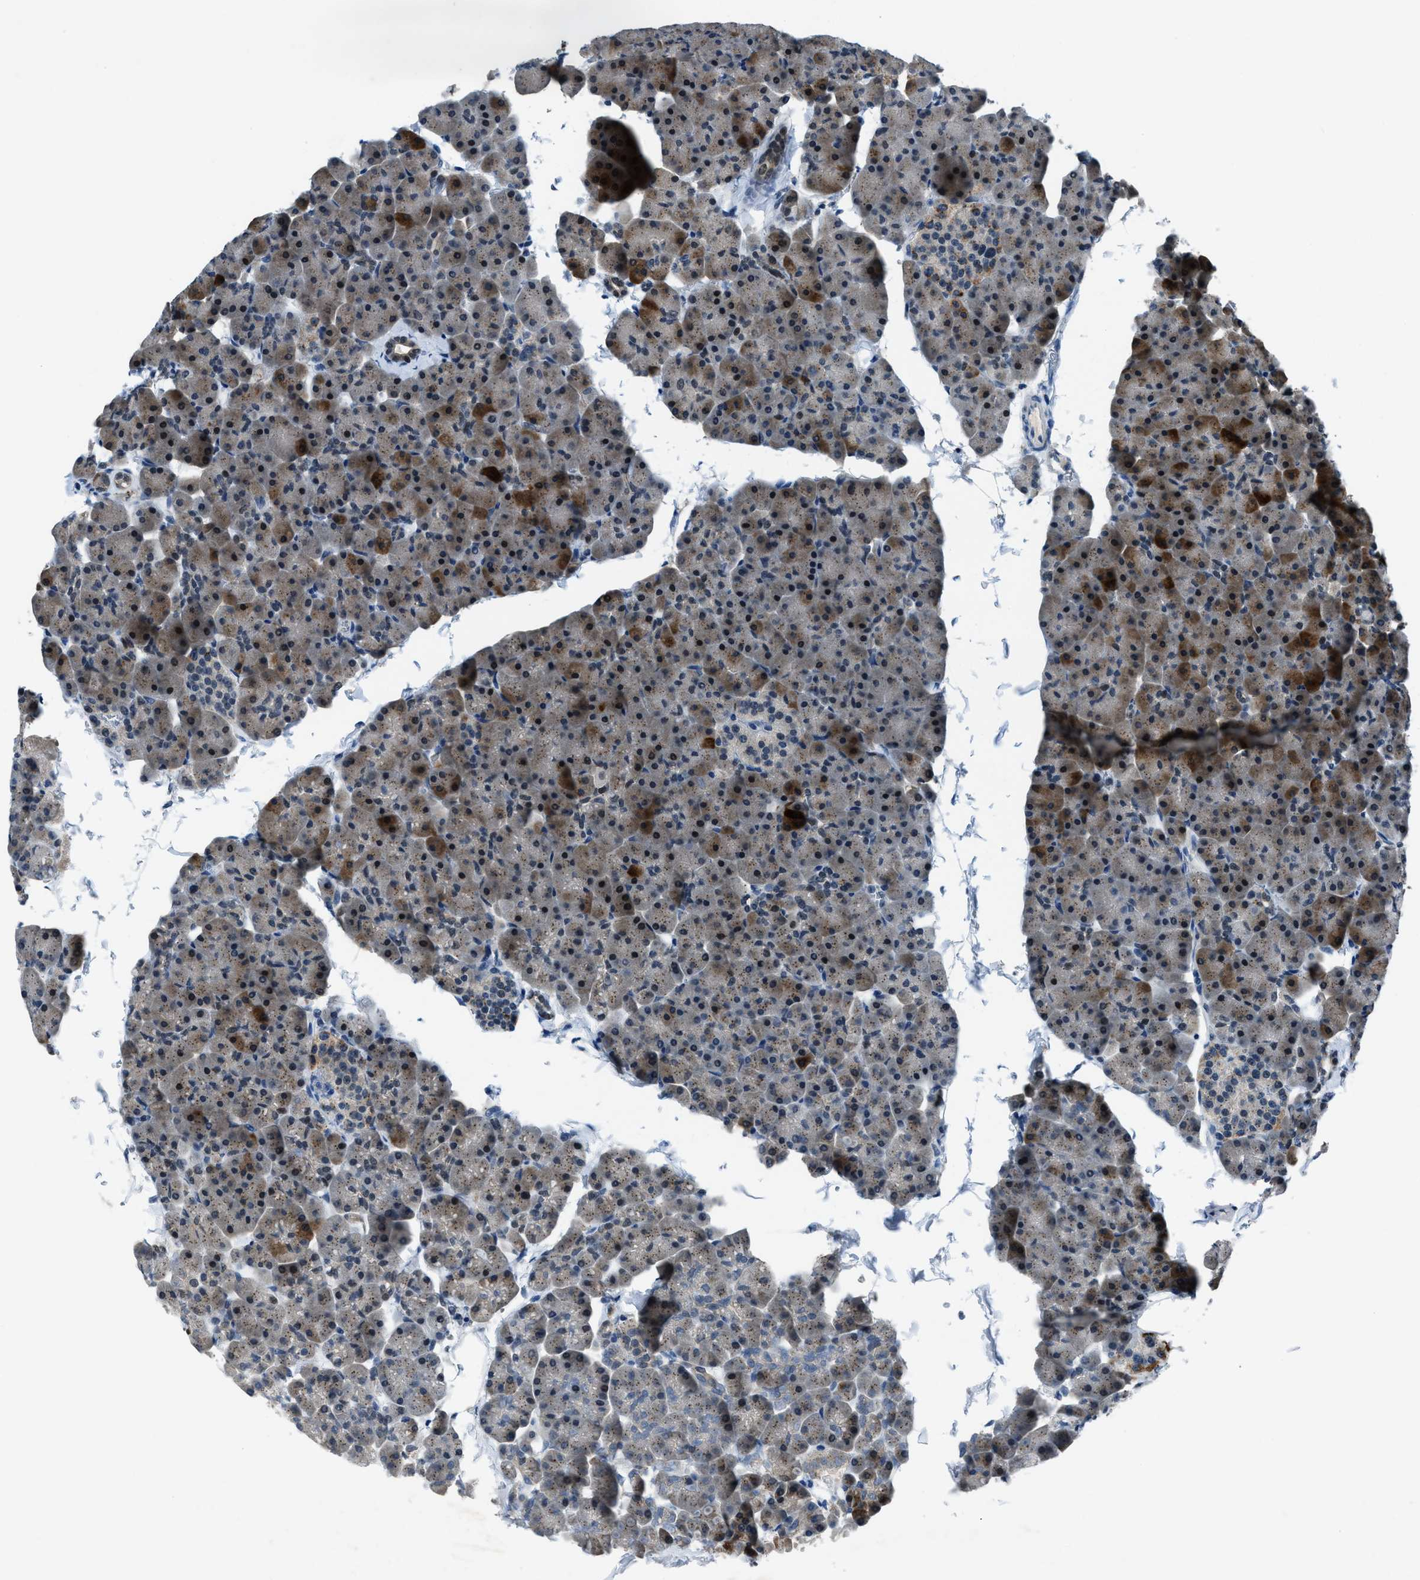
{"staining": {"intensity": "moderate", "quantity": "25%-75%", "location": "cytoplasmic/membranous,nuclear"}, "tissue": "pancreas", "cell_type": "Exocrine glandular cells", "image_type": "normal", "snomed": [{"axis": "morphology", "description": "Normal tissue, NOS"}, {"axis": "topography", "description": "Pancreas"}], "caption": "Immunohistochemistry (IHC) image of normal pancreas stained for a protein (brown), which shows medium levels of moderate cytoplasmic/membranous,nuclear positivity in about 25%-75% of exocrine glandular cells.", "gene": "DUSP19", "patient": {"sex": "male", "age": 35}}